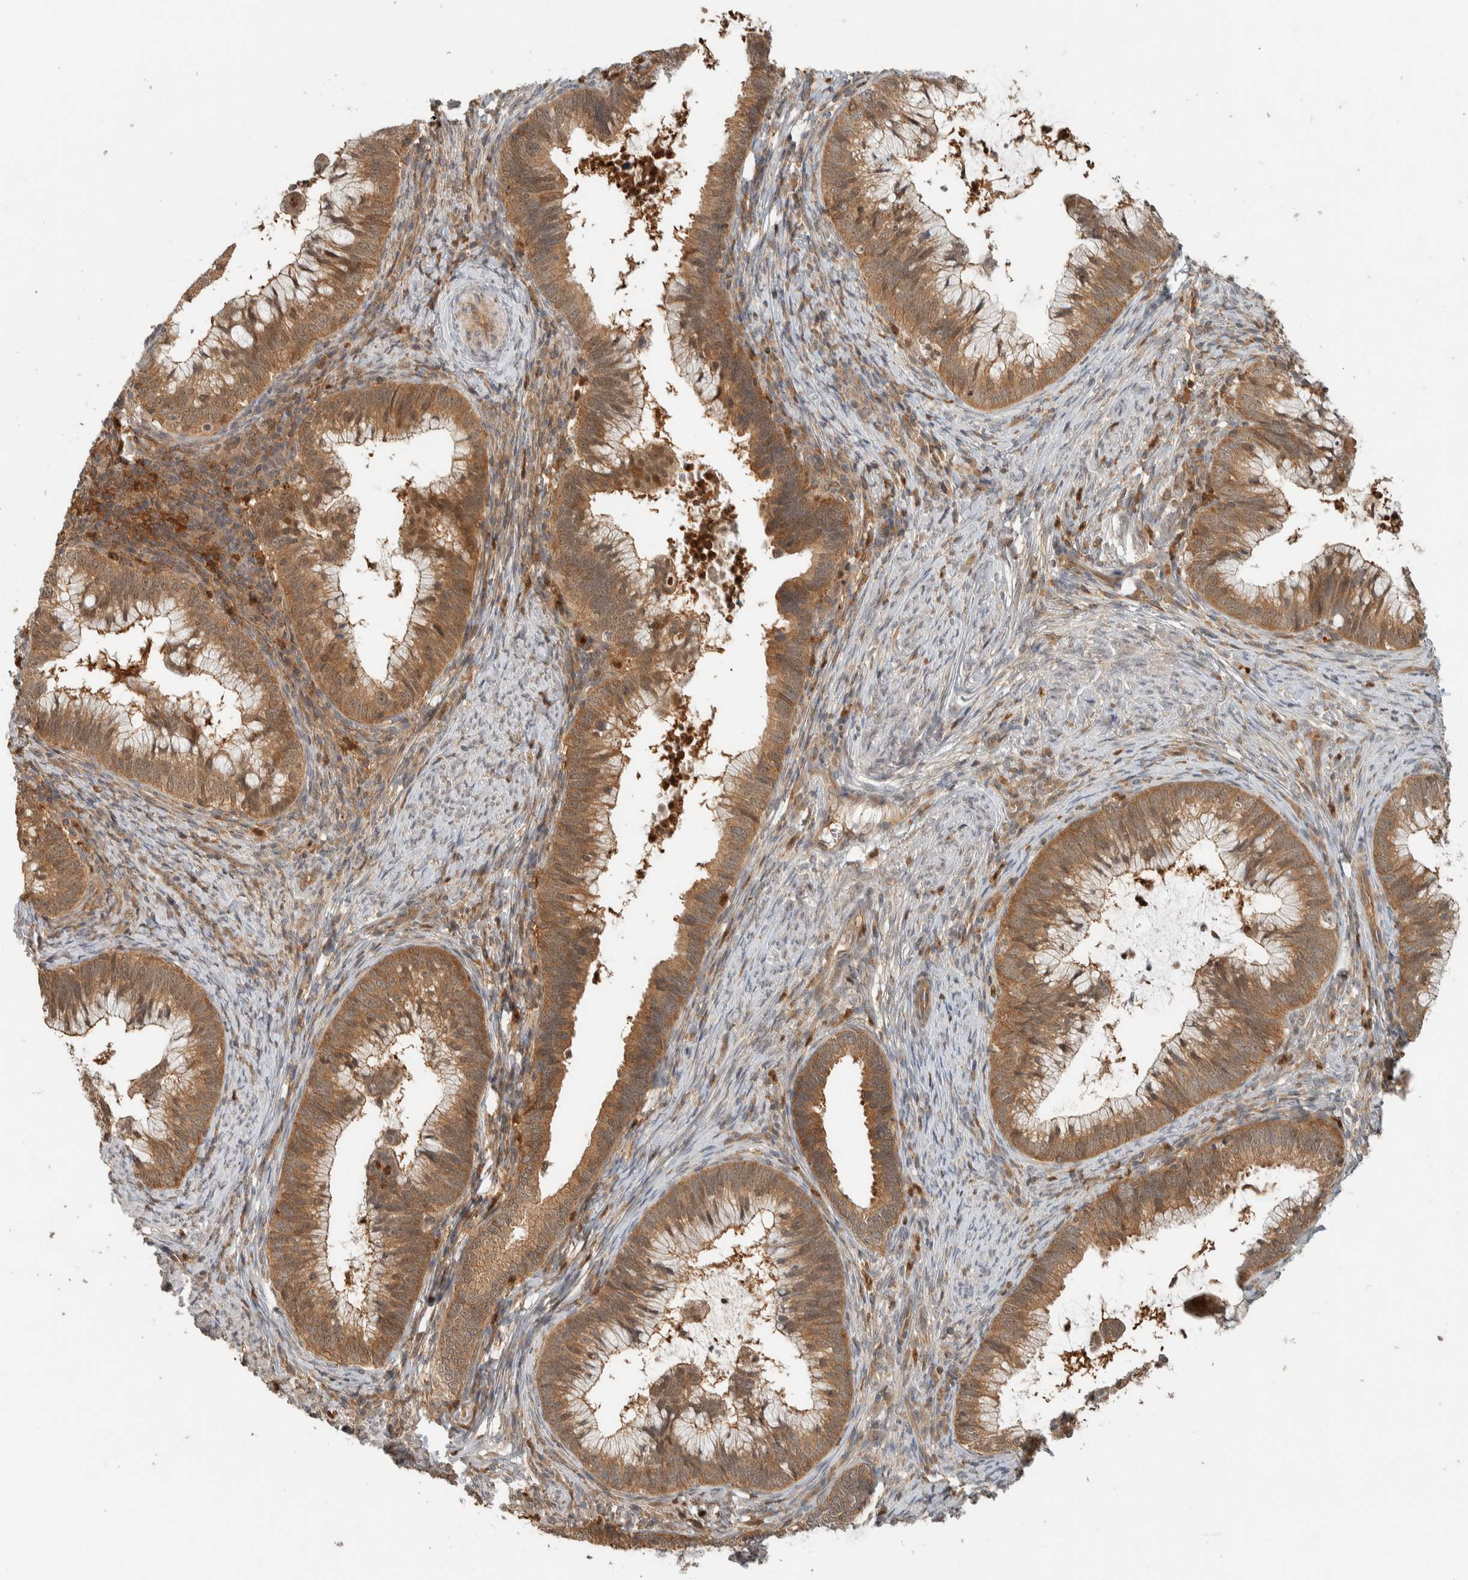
{"staining": {"intensity": "moderate", "quantity": ">75%", "location": "cytoplasmic/membranous"}, "tissue": "cervical cancer", "cell_type": "Tumor cells", "image_type": "cancer", "snomed": [{"axis": "morphology", "description": "Adenocarcinoma, NOS"}, {"axis": "topography", "description": "Cervix"}], "caption": "Cervical cancer (adenocarcinoma) was stained to show a protein in brown. There is medium levels of moderate cytoplasmic/membranous expression in approximately >75% of tumor cells.", "gene": "ADSS2", "patient": {"sex": "female", "age": 36}}